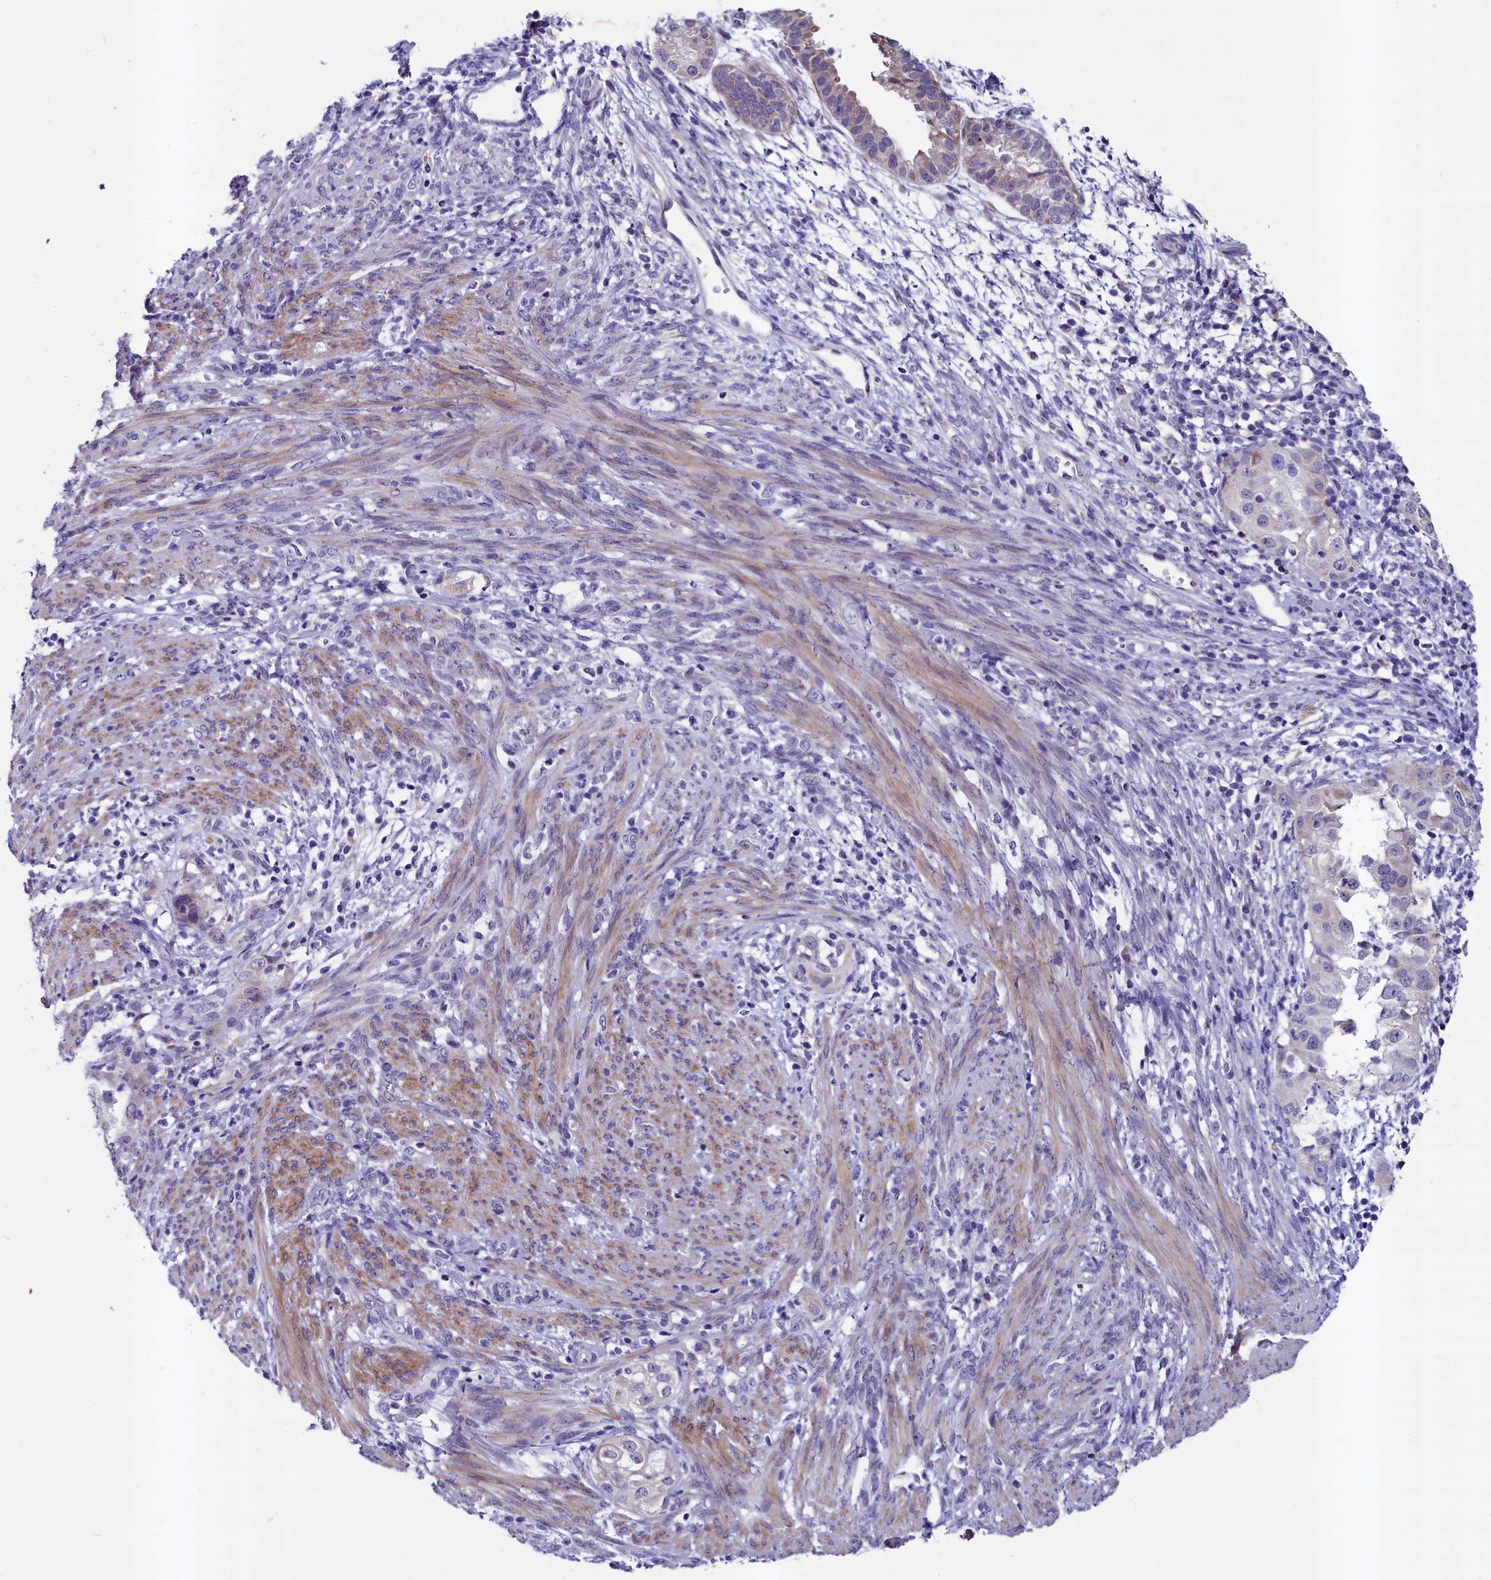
{"staining": {"intensity": "weak", "quantity": "25%-75%", "location": "cytoplasmic/membranous"}, "tissue": "endometrial cancer", "cell_type": "Tumor cells", "image_type": "cancer", "snomed": [{"axis": "morphology", "description": "Adenocarcinoma, NOS"}, {"axis": "topography", "description": "Endometrium"}], "caption": "This image reveals immunohistochemistry (IHC) staining of human endometrial cancer, with low weak cytoplasmic/membranous positivity in about 25%-75% of tumor cells.", "gene": "SCD5", "patient": {"sex": "female", "age": 85}}